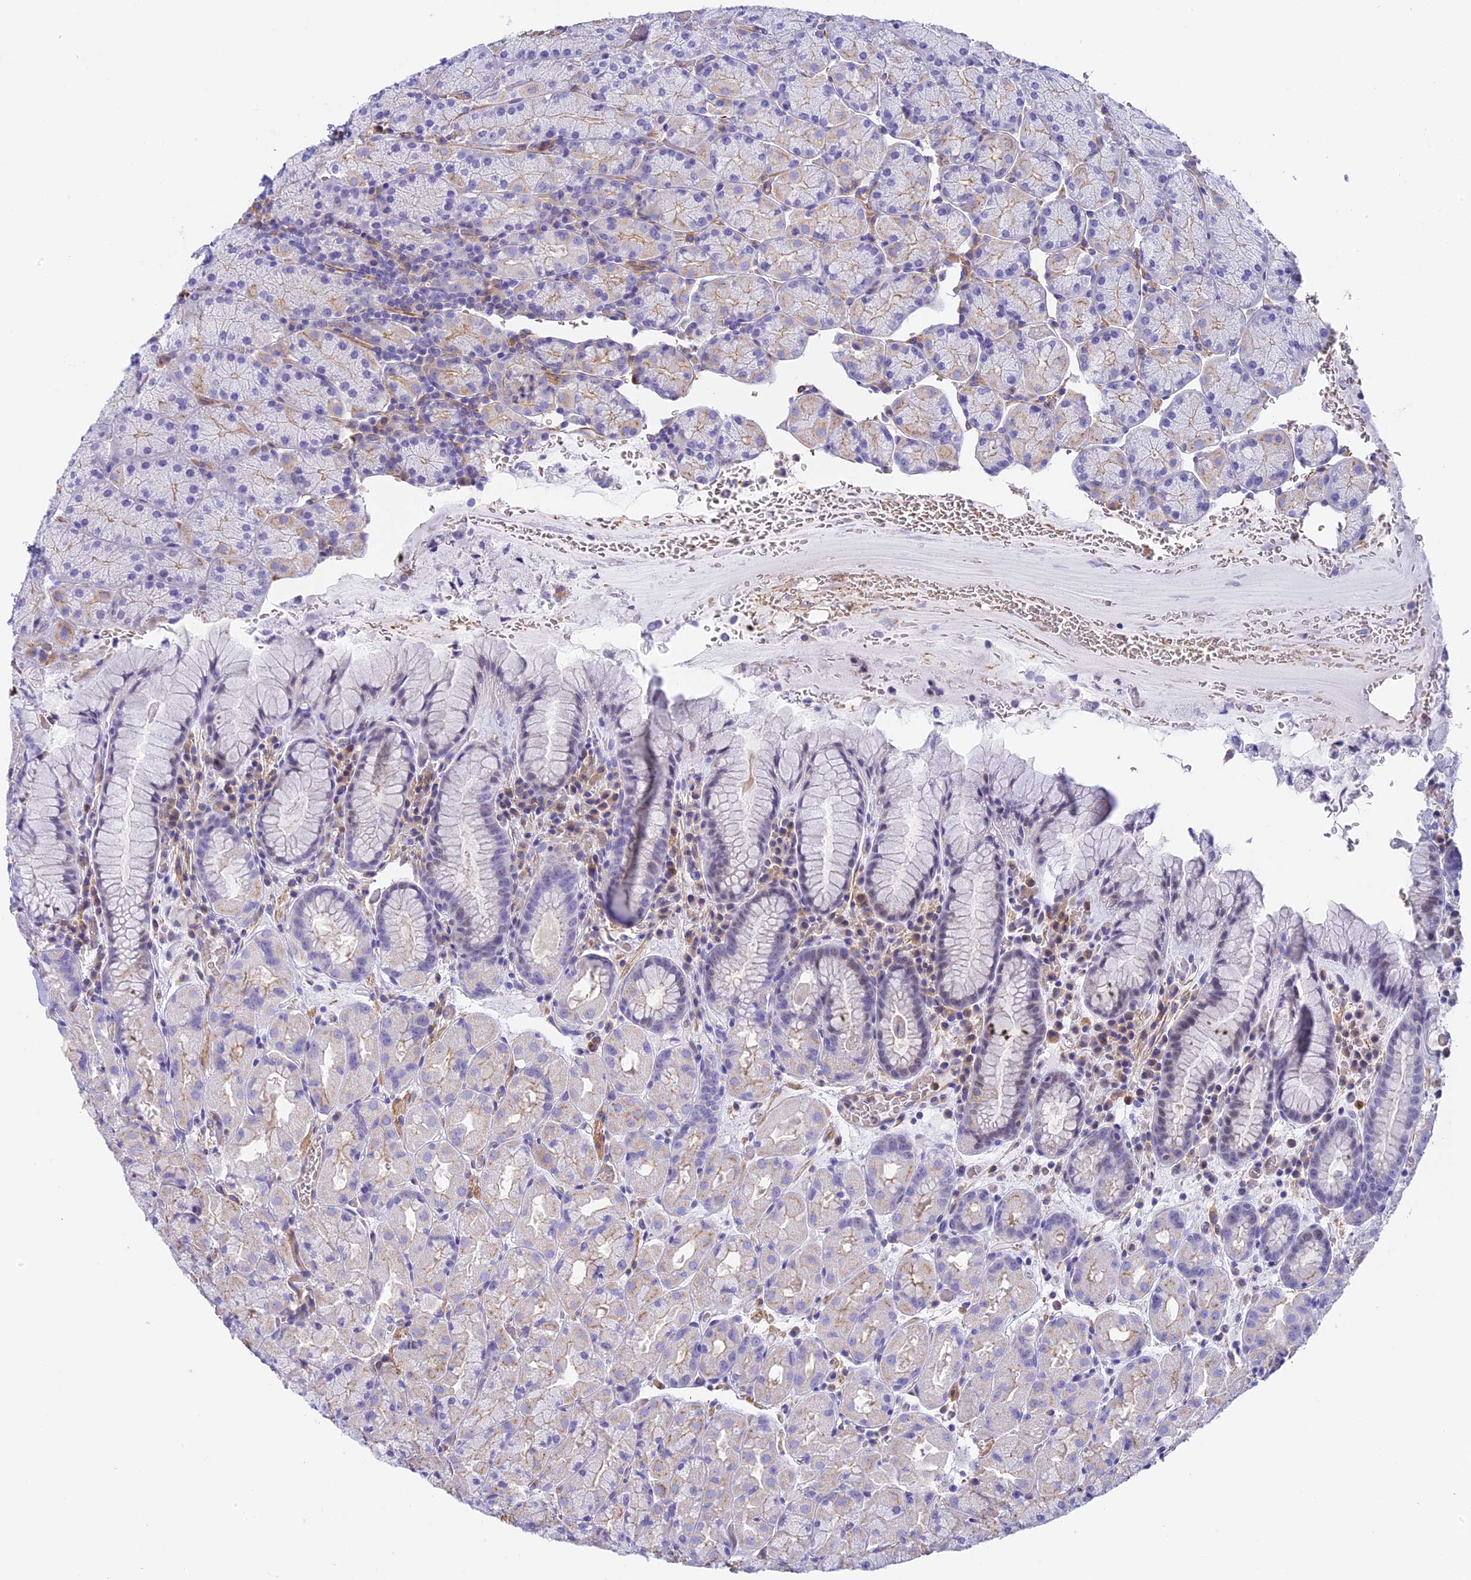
{"staining": {"intensity": "moderate", "quantity": "25%-75%", "location": "cytoplasmic/membranous"}, "tissue": "stomach", "cell_type": "Glandular cells", "image_type": "normal", "snomed": [{"axis": "morphology", "description": "Normal tissue, NOS"}, {"axis": "topography", "description": "Stomach, upper"}, {"axis": "topography", "description": "Stomach, lower"}], "caption": "Stomach stained for a protein (brown) exhibits moderate cytoplasmic/membranous positive expression in approximately 25%-75% of glandular cells.", "gene": "HOMER3", "patient": {"sex": "male", "age": 80}}